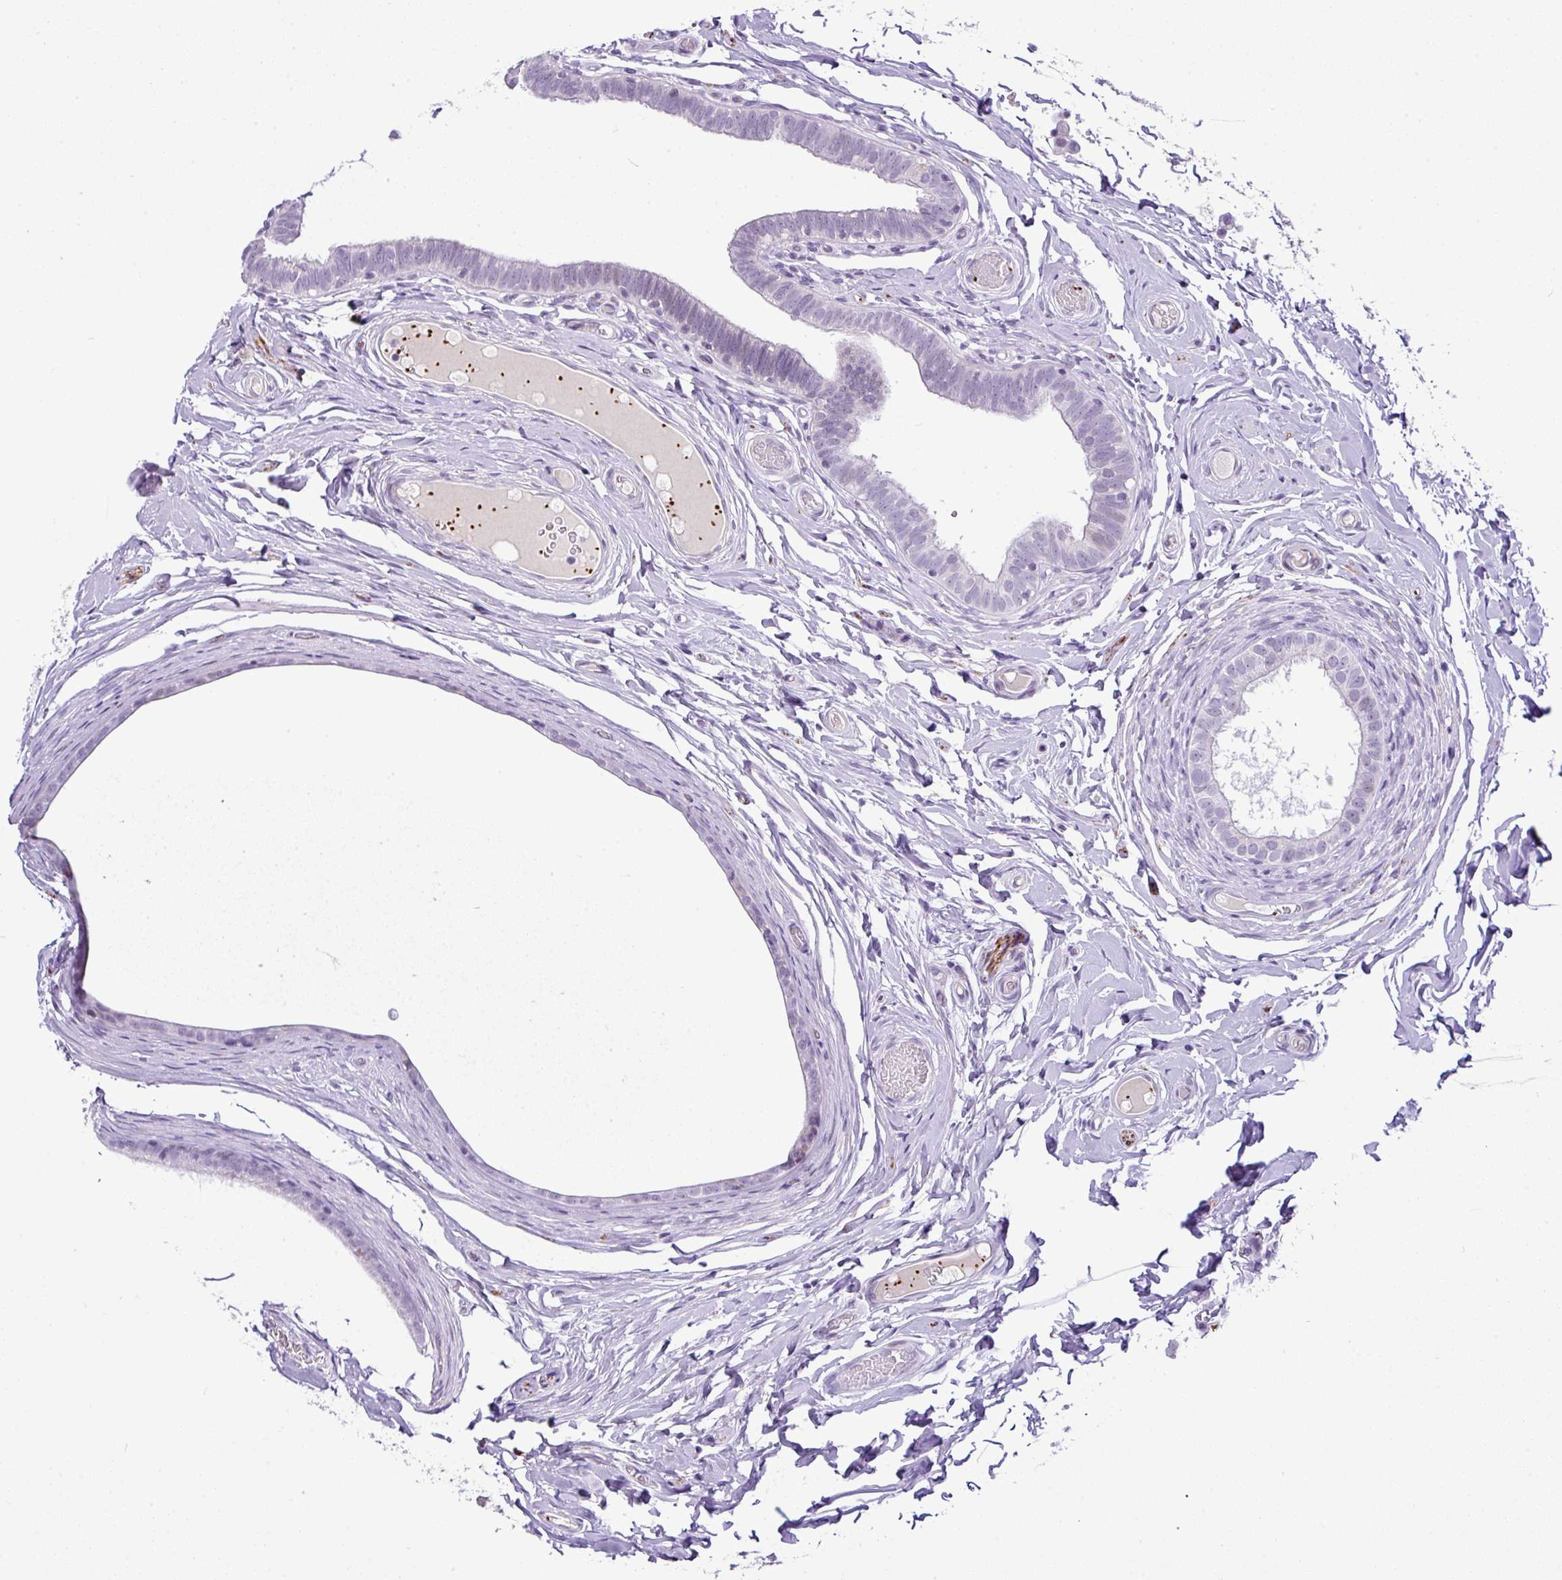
{"staining": {"intensity": "negative", "quantity": "none", "location": "none"}, "tissue": "epididymis", "cell_type": "Glandular cells", "image_type": "normal", "snomed": [{"axis": "morphology", "description": "Normal tissue, NOS"}, {"axis": "morphology", "description": "Carcinoma, Embryonal, NOS"}, {"axis": "topography", "description": "Testis"}, {"axis": "topography", "description": "Epididymis"}], "caption": "Glandular cells are negative for protein expression in benign human epididymis. (DAB (3,3'-diaminobenzidine) immunohistochemistry visualized using brightfield microscopy, high magnification).", "gene": "CMTM5", "patient": {"sex": "male", "age": 36}}